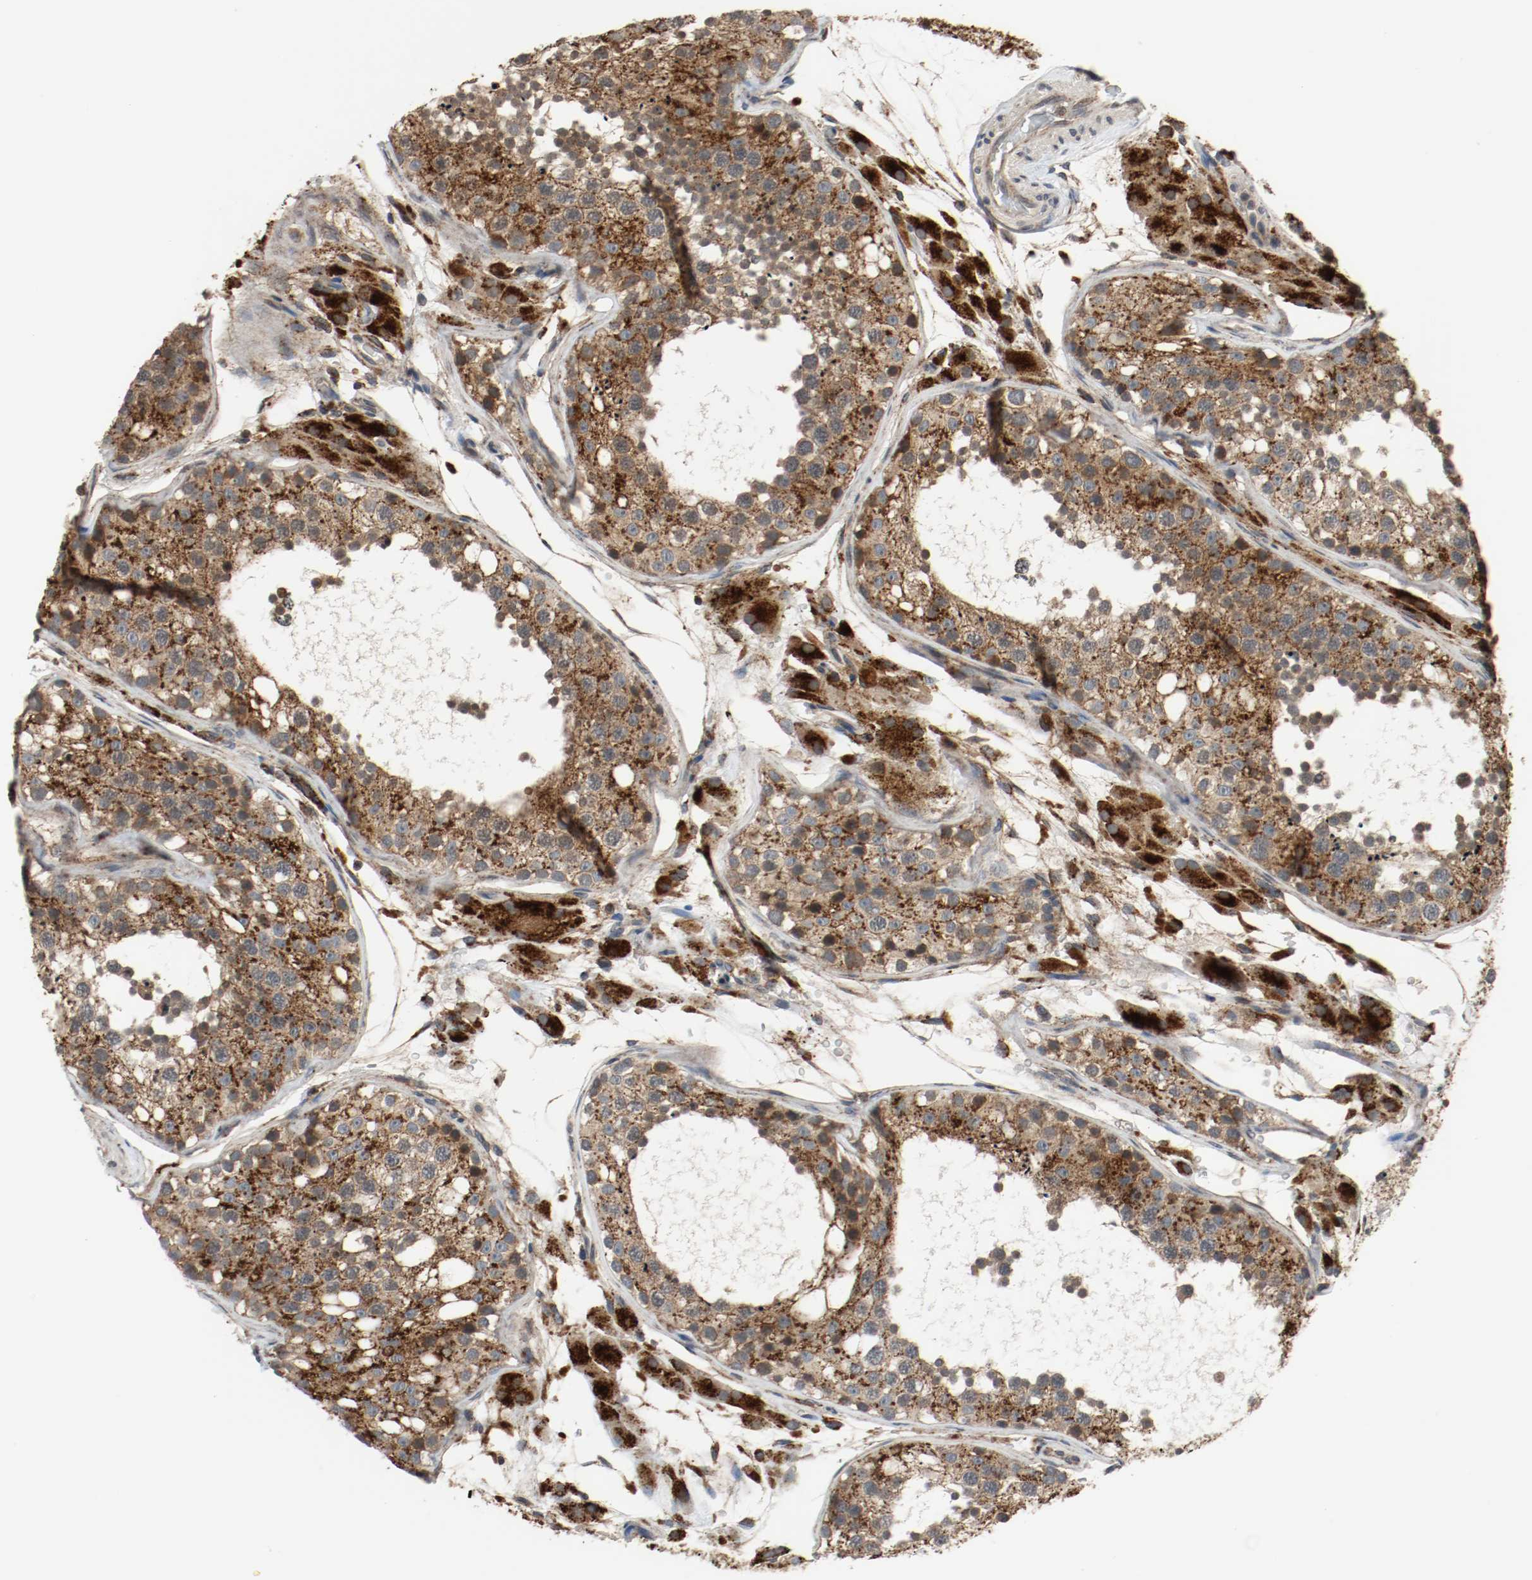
{"staining": {"intensity": "strong", "quantity": ">75%", "location": "cytoplasmic/membranous"}, "tissue": "testis", "cell_type": "Cells in seminiferous ducts", "image_type": "normal", "snomed": [{"axis": "morphology", "description": "Normal tissue, NOS"}, {"axis": "topography", "description": "Testis"}], "caption": "Human testis stained for a protein (brown) displays strong cytoplasmic/membranous positive positivity in approximately >75% of cells in seminiferous ducts.", "gene": "LAMP2", "patient": {"sex": "male", "age": 26}}